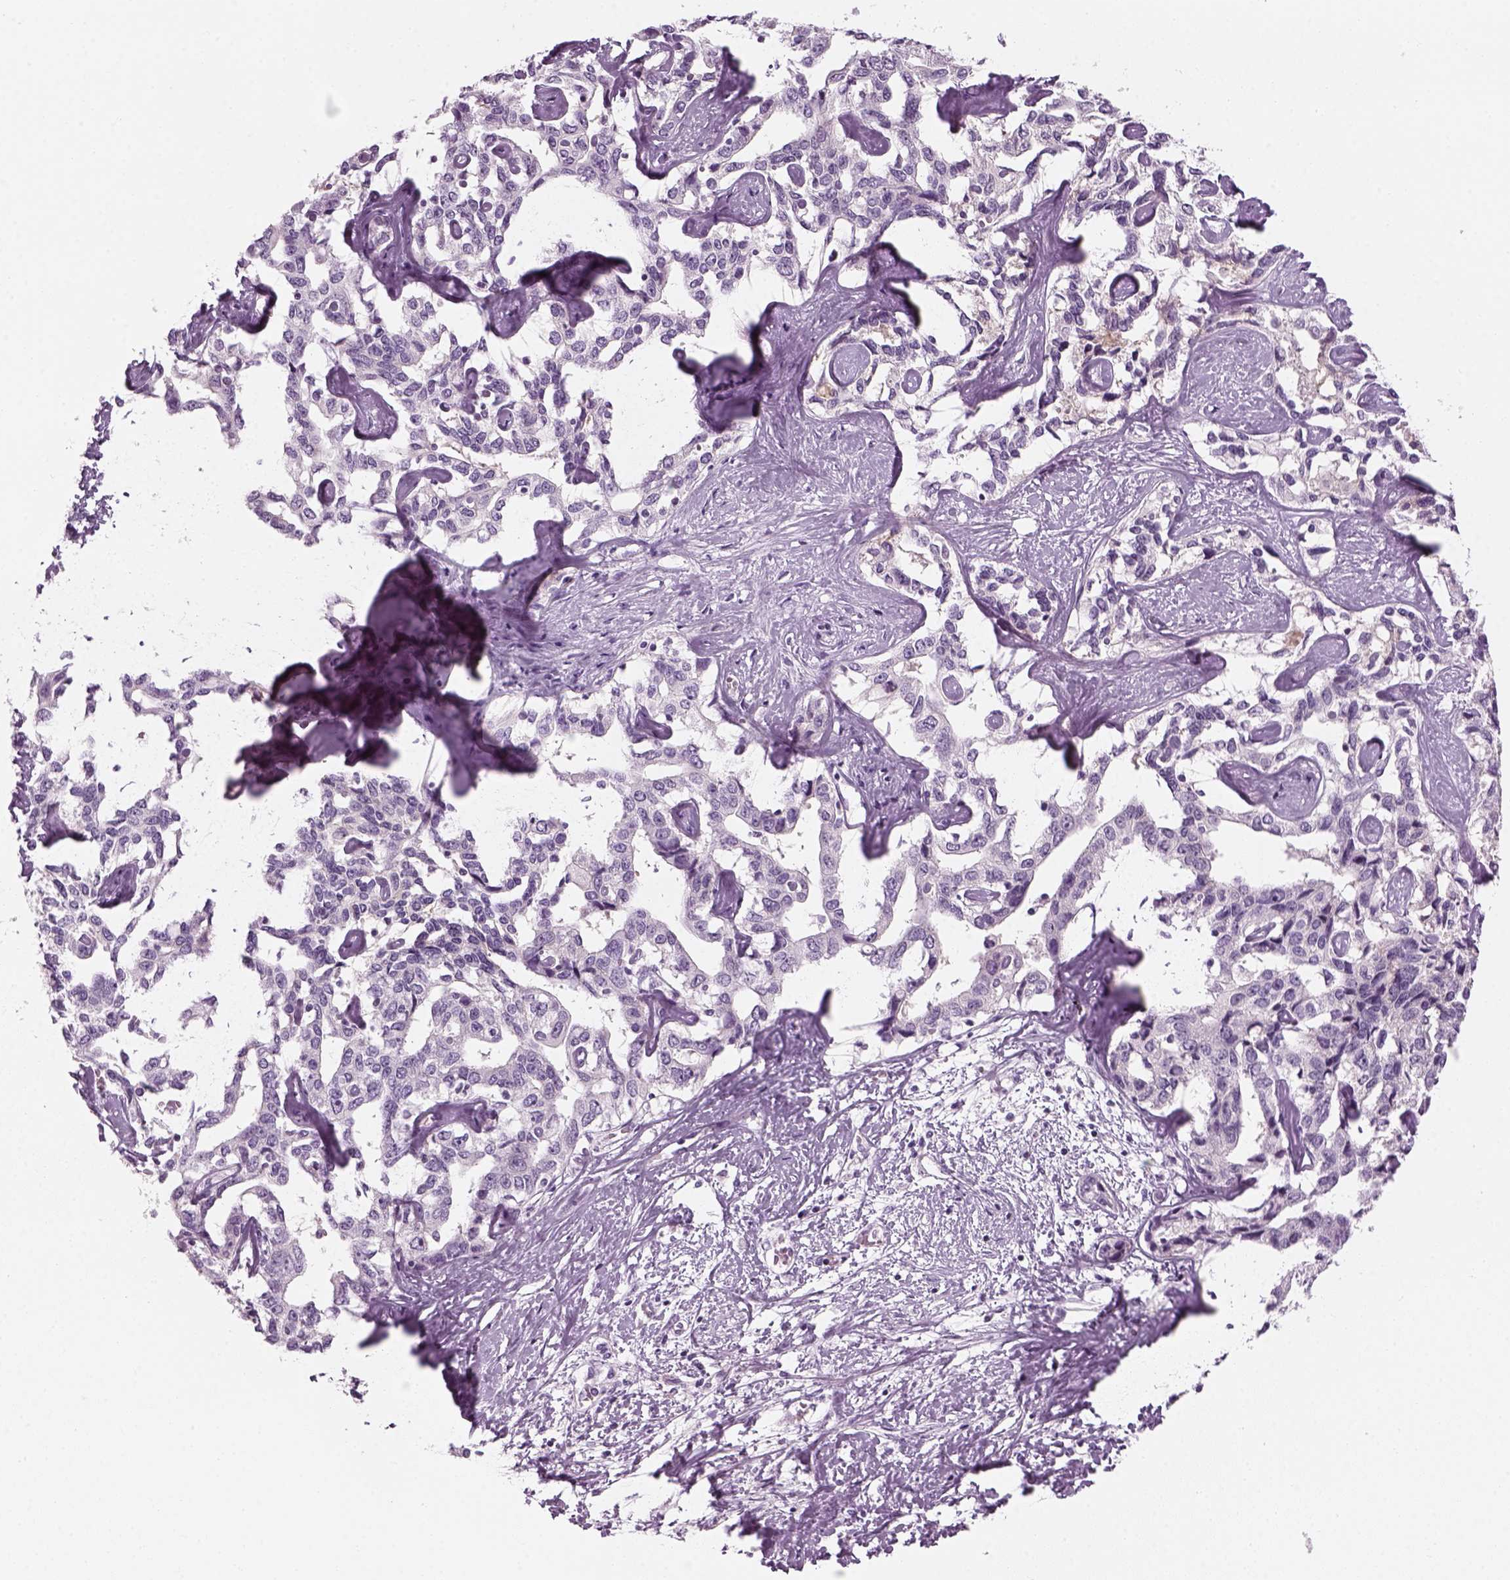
{"staining": {"intensity": "negative", "quantity": "none", "location": "none"}, "tissue": "liver cancer", "cell_type": "Tumor cells", "image_type": "cancer", "snomed": [{"axis": "morphology", "description": "Cholangiocarcinoma"}, {"axis": "topography", "description": "Liver"}], "caption": "IHC micrograph of liver cancer stained for a protein (brown), which shows no positivity in tumor cells.", "gene": "KRT75", "patient": {"sex": "male", "age": 59}}